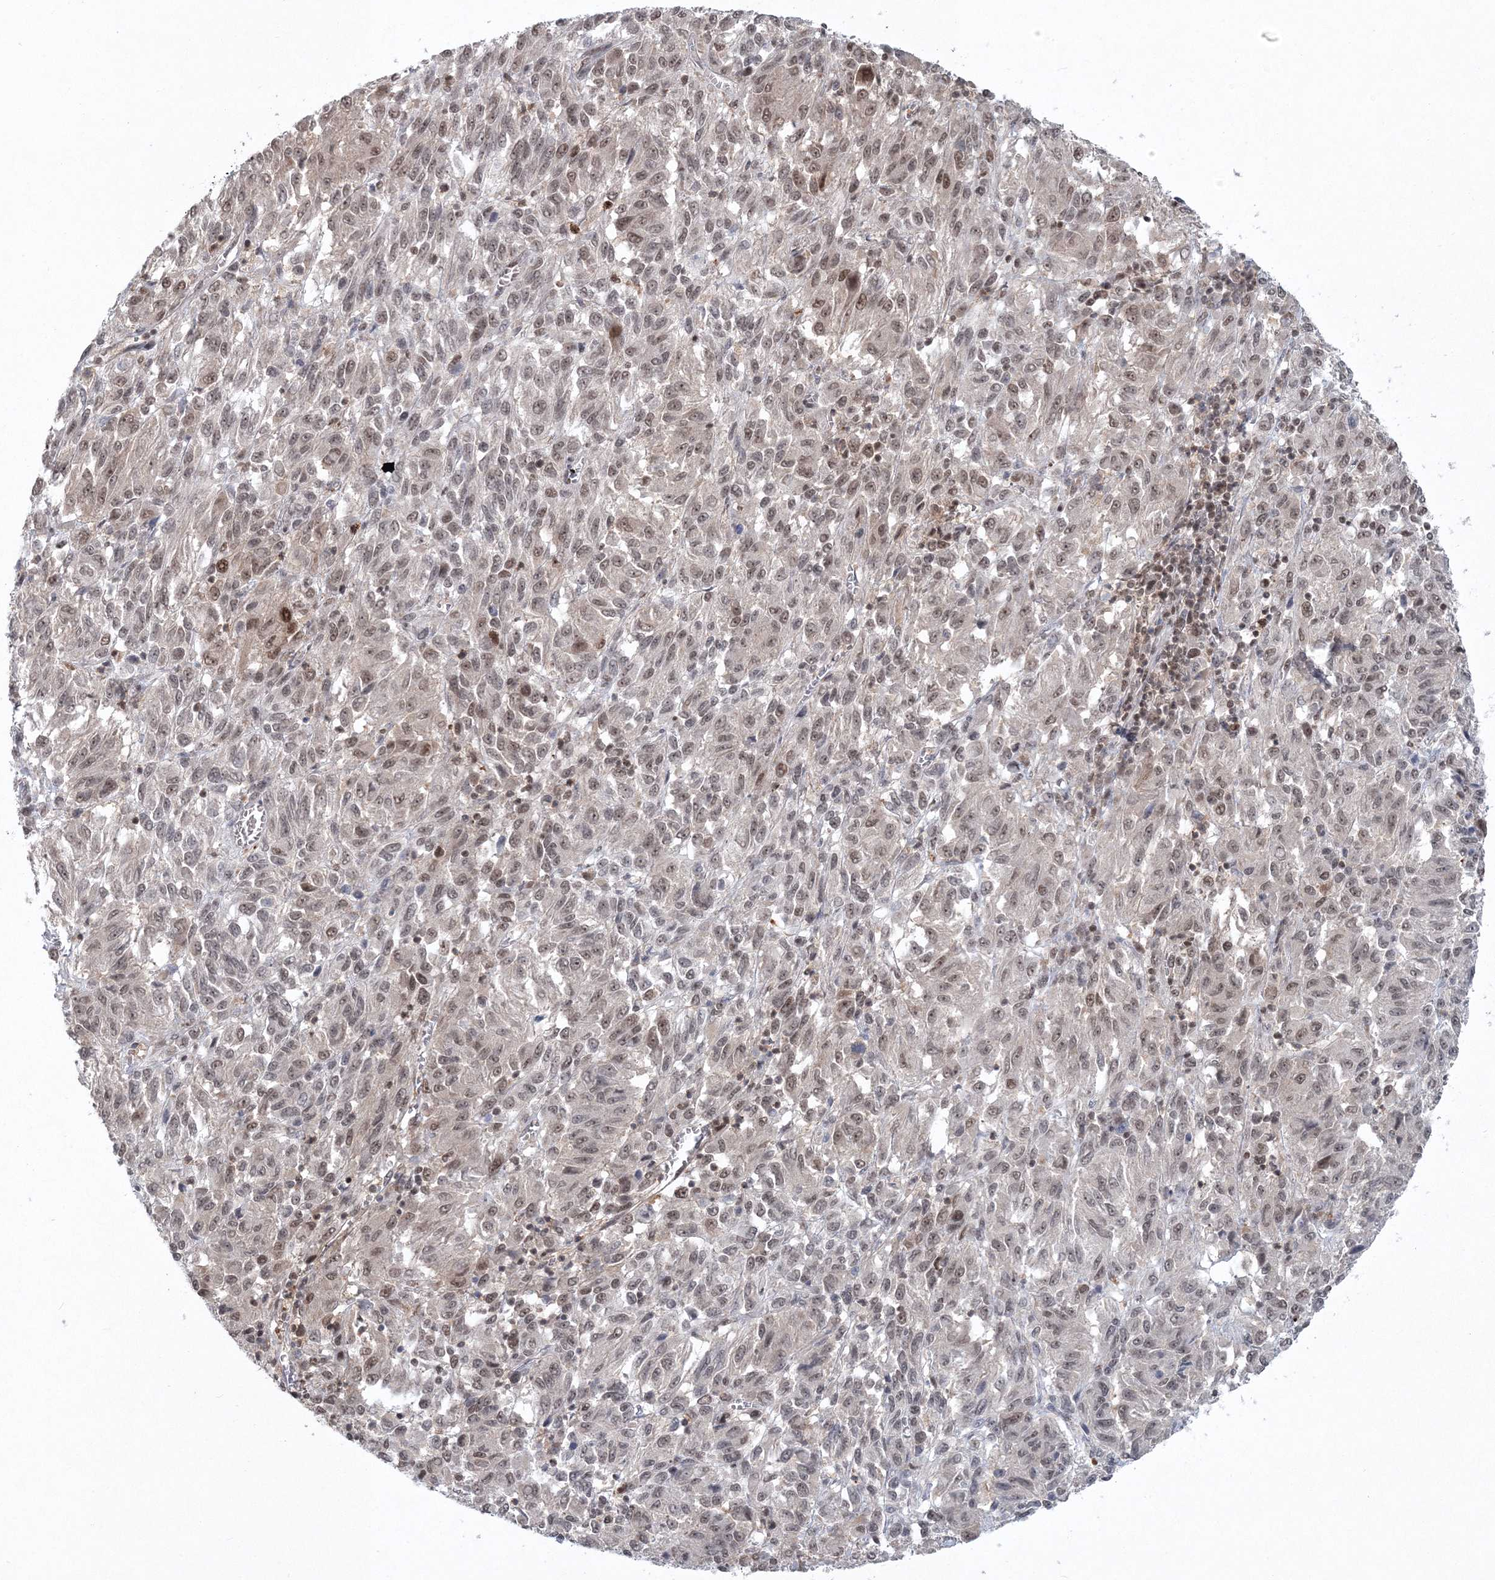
{"staining": {"intensity": "weak", "quantity": ">75%", "location": "nuclear"}, "tissue": "melanoma", "cell_type": "Tumor cells", "image_type": "cancer", "snomed": [{"axis": "morphology", "description": "Malignant melanoma, Metastatic site"}, {"axis": "topography", "description": "Lung"}], "caption": "IHC staining of malignant melanoma (metastatic site), which demonstrates low levels of weak nuclear staining in approximately >75% of tumor cells indicating weak nuclear protein expression. The staining was performed using DAB (brown) for protein detection and nuclei were counterstained in hematoxylin (blue).", "gene": "PDS5A", "patient": {"sex": "male", "age": 64}}